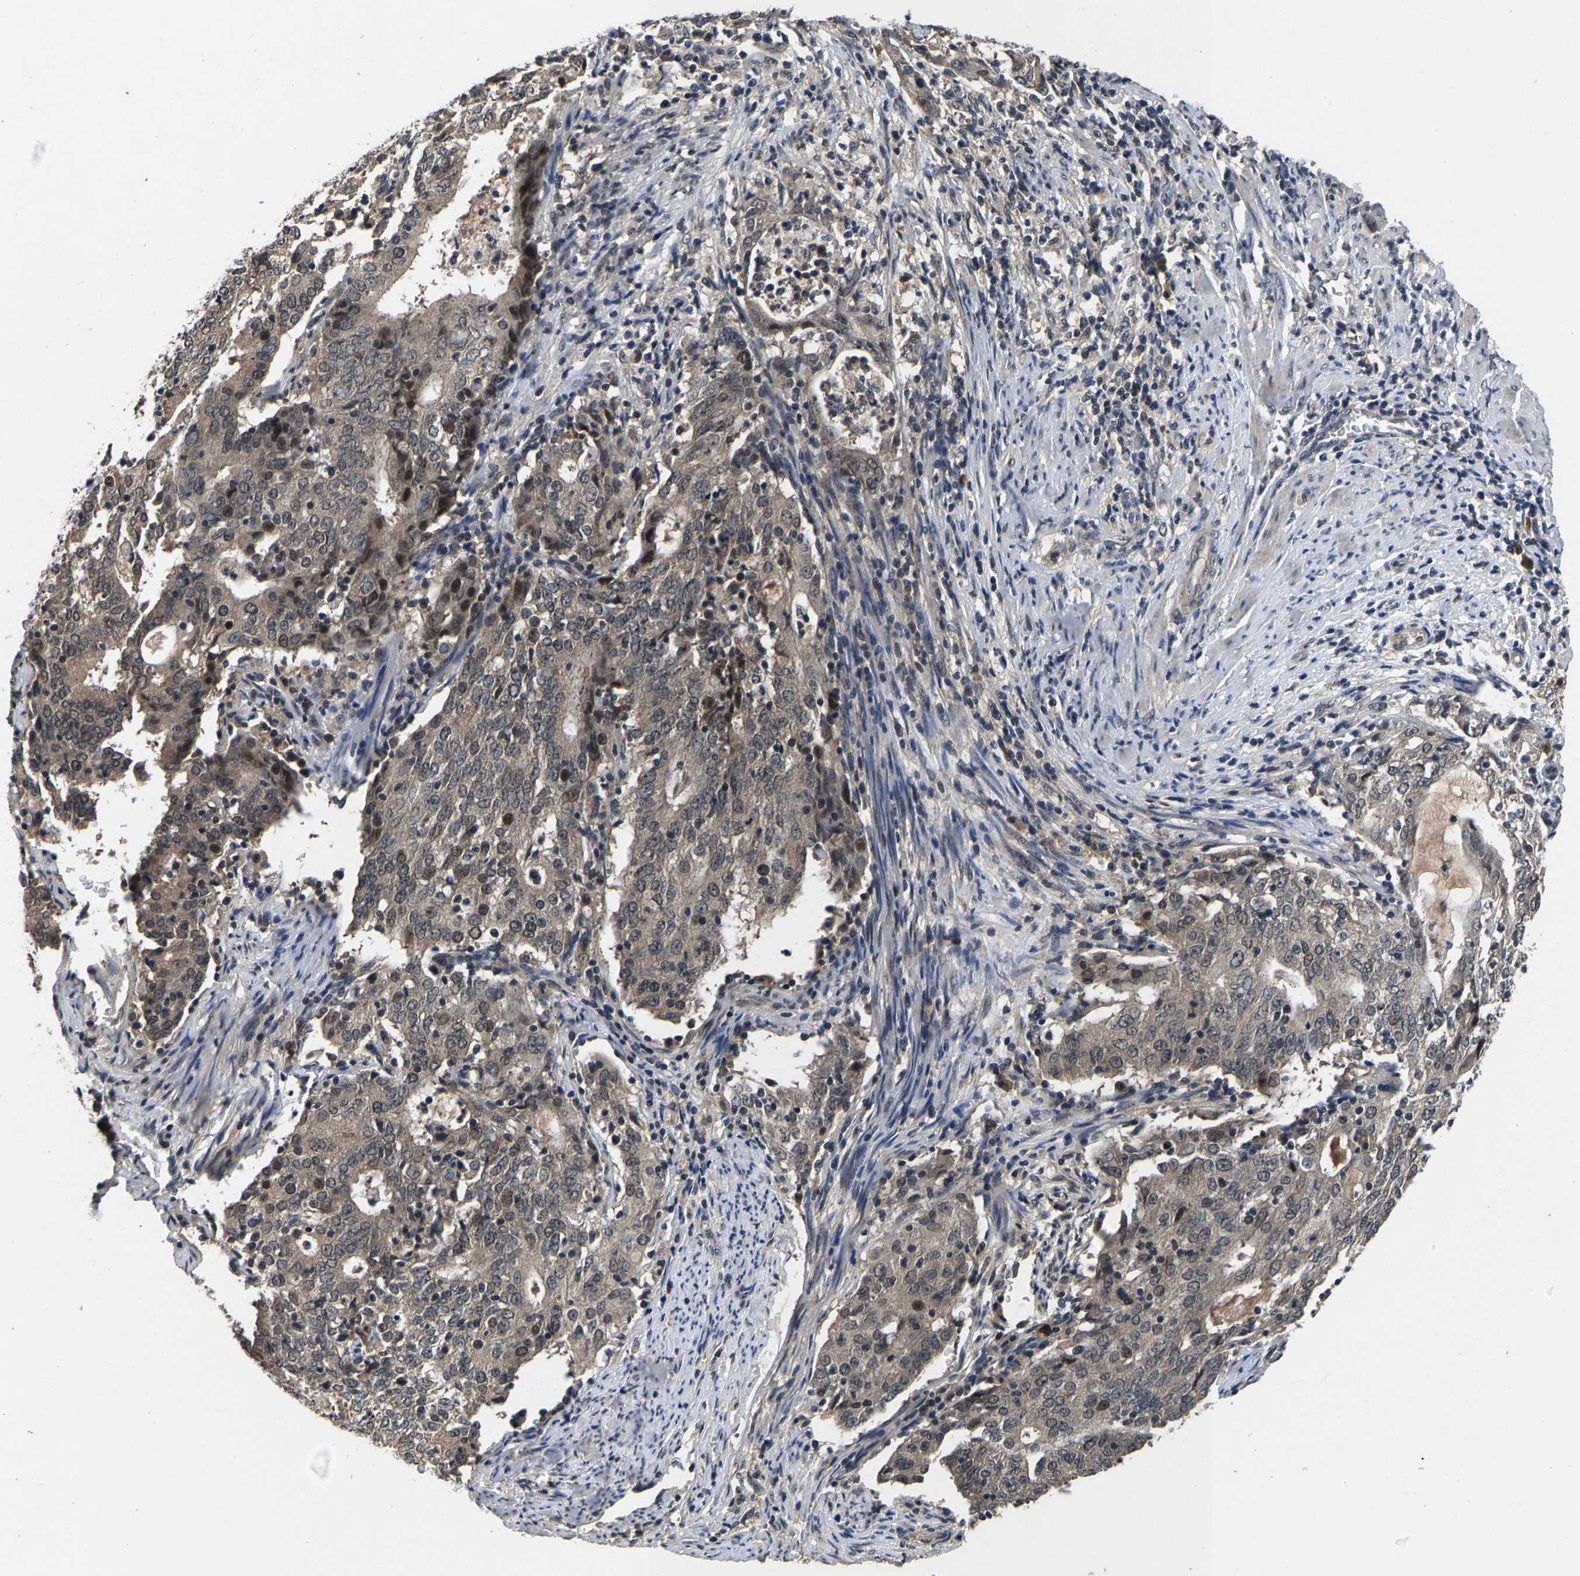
{"staining": {"intensity": "weak", "quantity": ">75%", "location": "cytoplasmic/membranous,nuclear"}, "tissue": "cervical cancer", "cell_type": "Tumor cells", "image_type": "cancer", "snomed": [{"axis": "morphology", "description": "Adenocarcinoma, NOS"}, {"axis": "topography", "description": "Cervix"}], "caption": "DAB (3,3'-diaminobenzidine) immunohistochemical staining of human cervical adenocarcinoma exhibits weak cytoplasmic/membranous and nuclear protein staining in about >75% of tumor cells.", "gene": "HUWE1", "patient": {"sex": "female", "age": 44}}